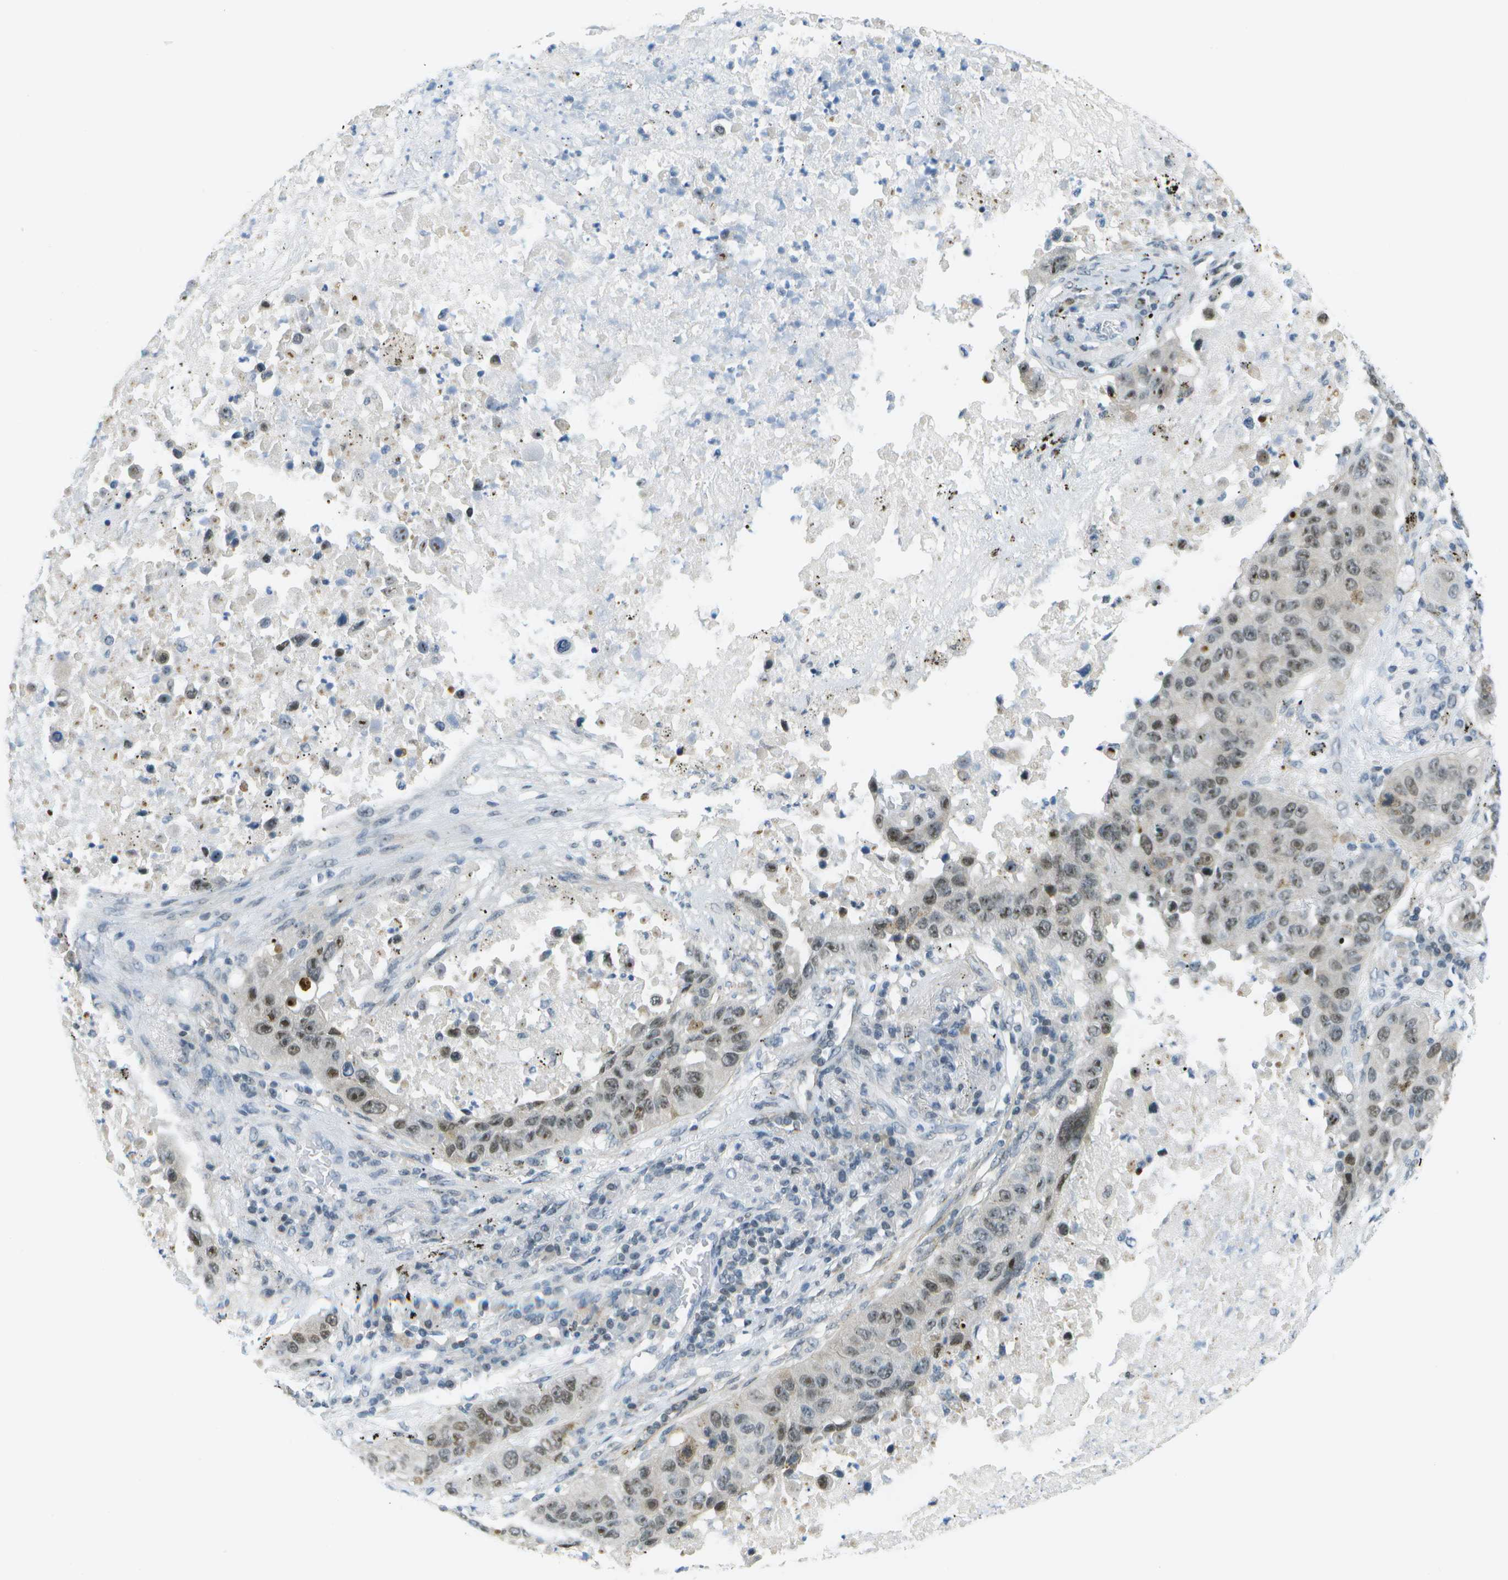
{"staining": {"intensity": "moderate", "quantity": "25%-75%", "location": "nuclear"}, "tissue": "lung cancer", "cell_type": "Tumor cells", "image_type": "cancer", "snomed": [{"axis": "morphology", "description": "Squamous cell carcinoma, NOS"}, {"axis": "topography", "description": "Lung"}], "caption": "Immunohistochemistry (IHC) (DAB) staining of lung cancer (squamous cell carcinoma) reveals moderate nuclear protein expression in about 25%-75% of tumor cells.", "gene": "PITHD1", "patient": {"sex": "male", "age": 57}}